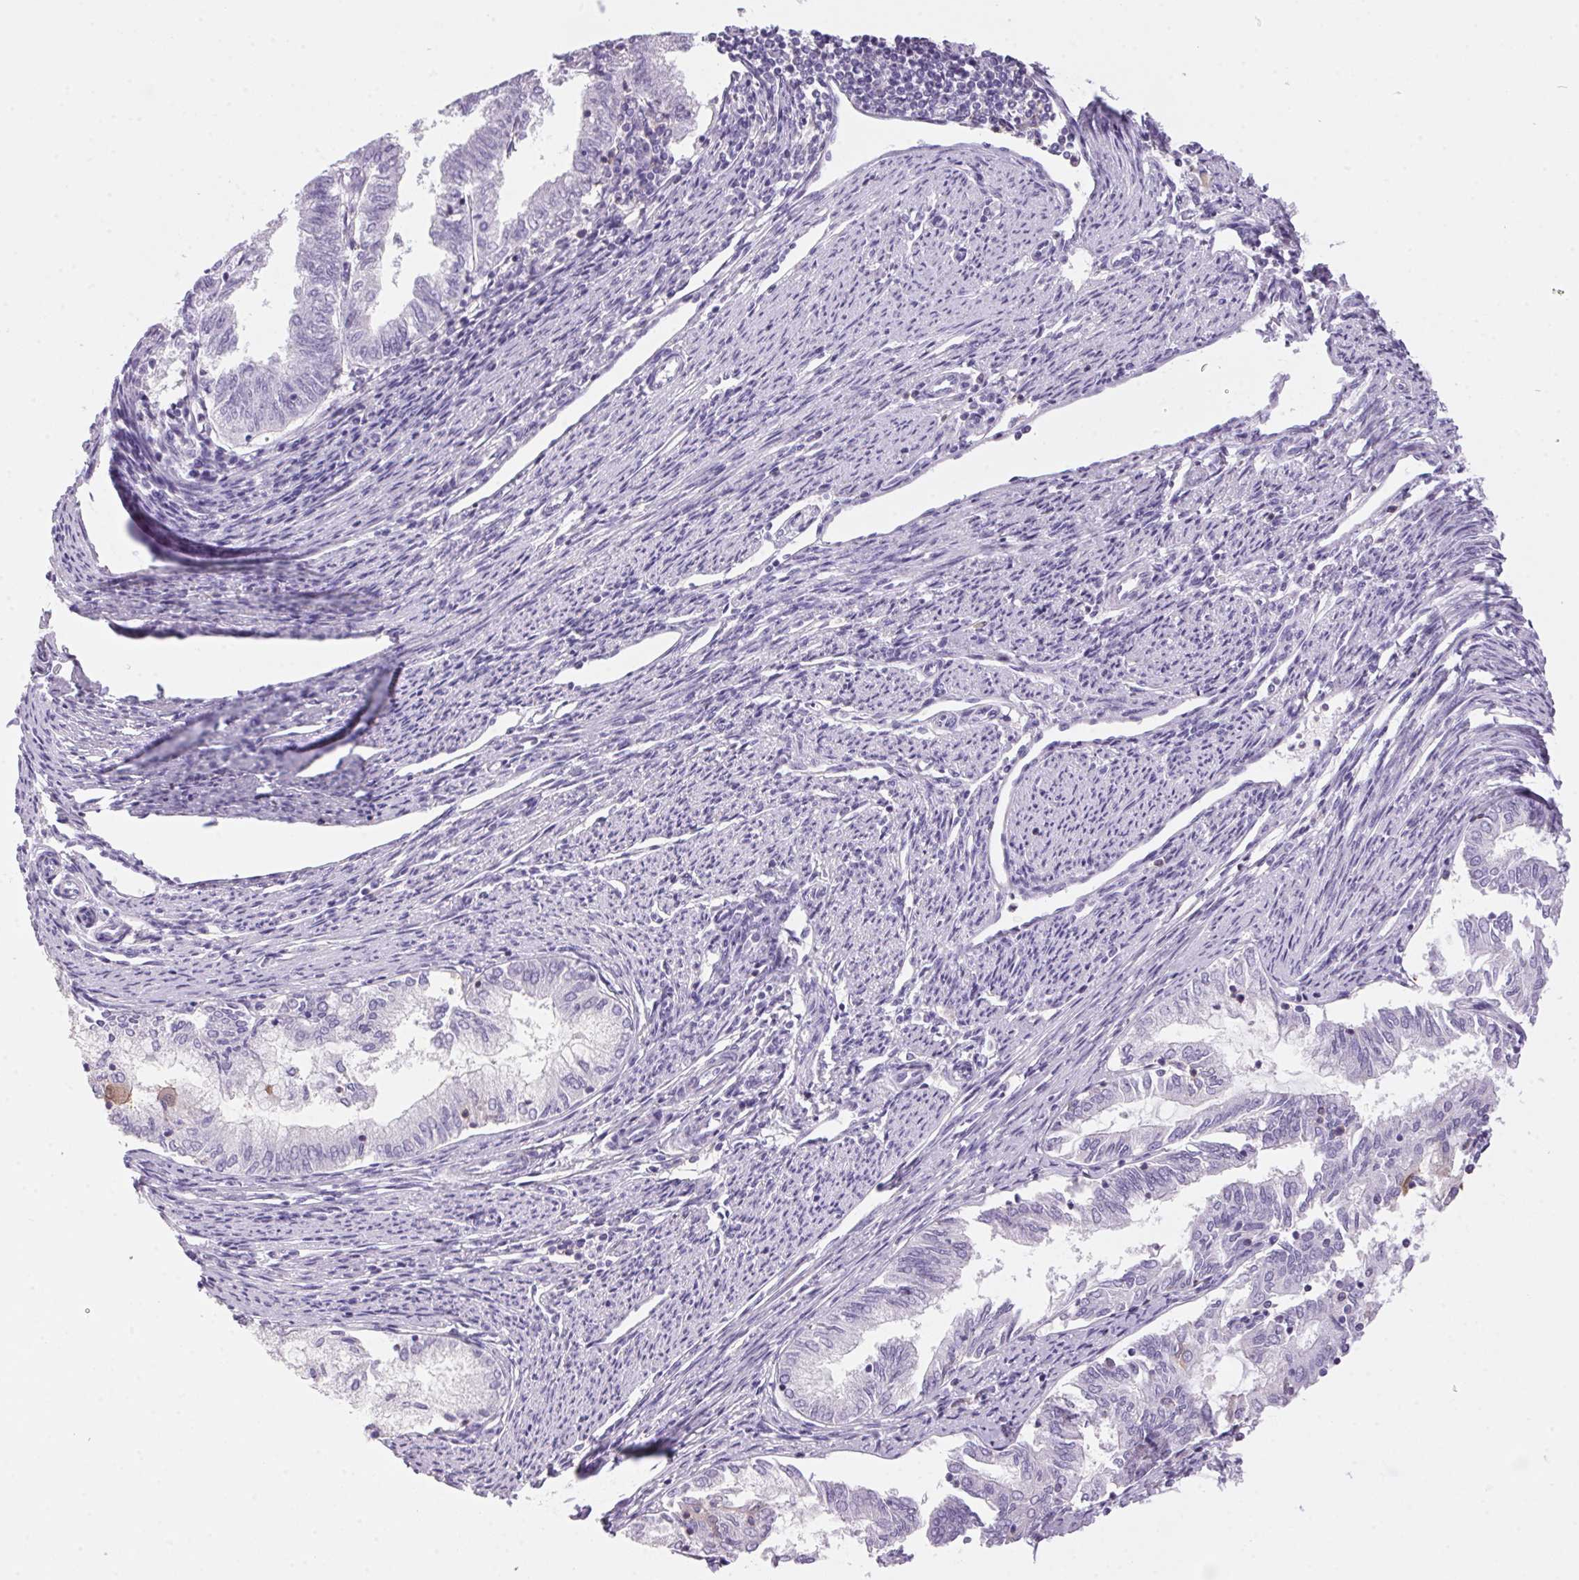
{"staining": {"intensity": "negative", "quantity": "none", "location": "none"}, "tissue": "endometrial cancer", "cell_type": "Tumor cells", "image_type": "cancer", "snomed": [{"axis": "morphology", "description": "Adenocarcinoma, NOS"}, {"axis": "topography", "description": "Endometrium"}], "caption": "IHC image of endometrial cancer stained for a protein (brown), which reveals no positivity in tumor cells.", "gene": "S100A2", "patient": {"sex": "female", "age": 79}}